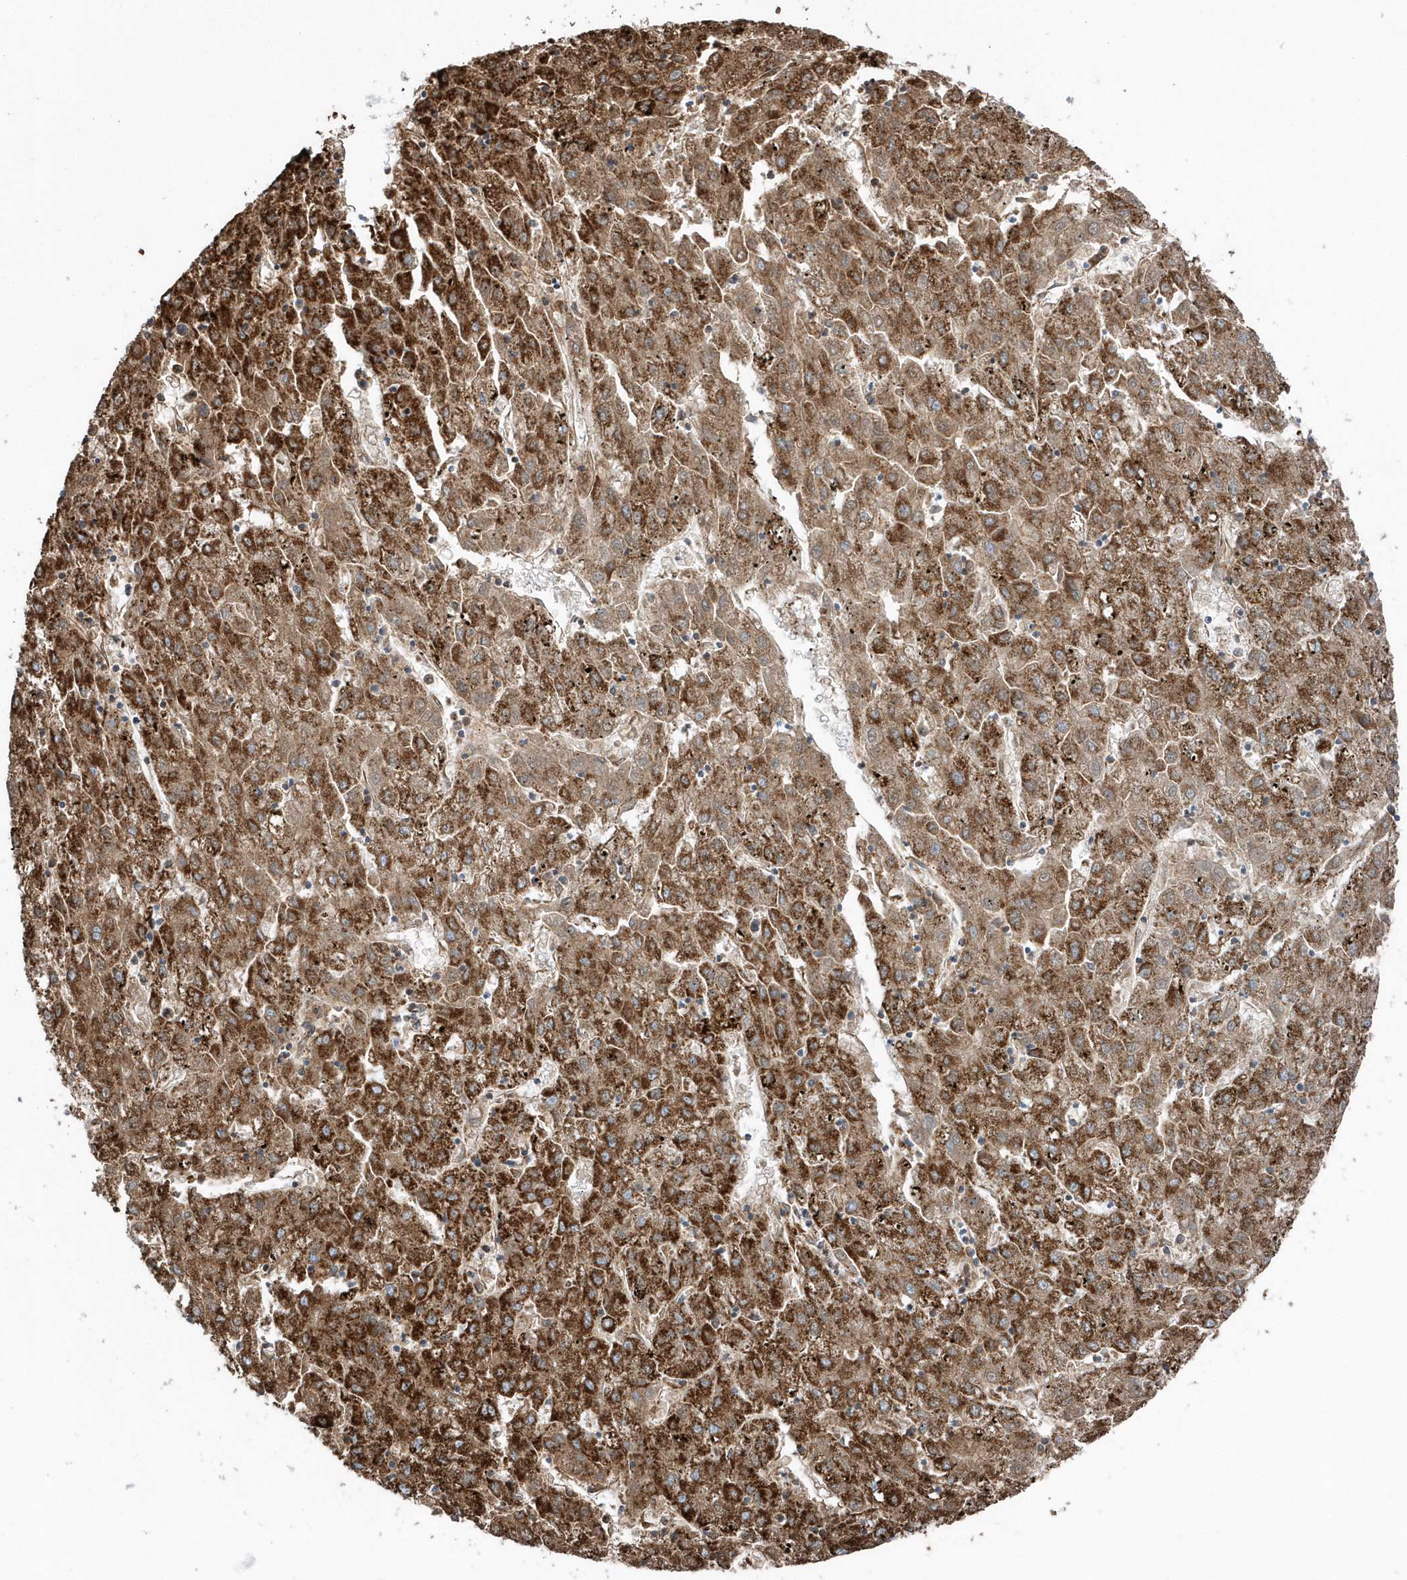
{"staining": {"intensity": "strong", "quantity": ">75%", "location": "cytoplasmic/membranous"}, "tissue": "liver cancer", "cell_type": "Tumor cells", "image_type": "cancer", "snomed": [{"axis": "morphology", "description": "Carcinoma, Hepatocellular, NOS"}, {"axis": "topography", "description": "Liver"}], "caption": "Human liver cancer stained with a protein marker reveals strong staining in tumor cells.", "gene": "TMCO6", "patient": {"sex": "male", "age": 72}}